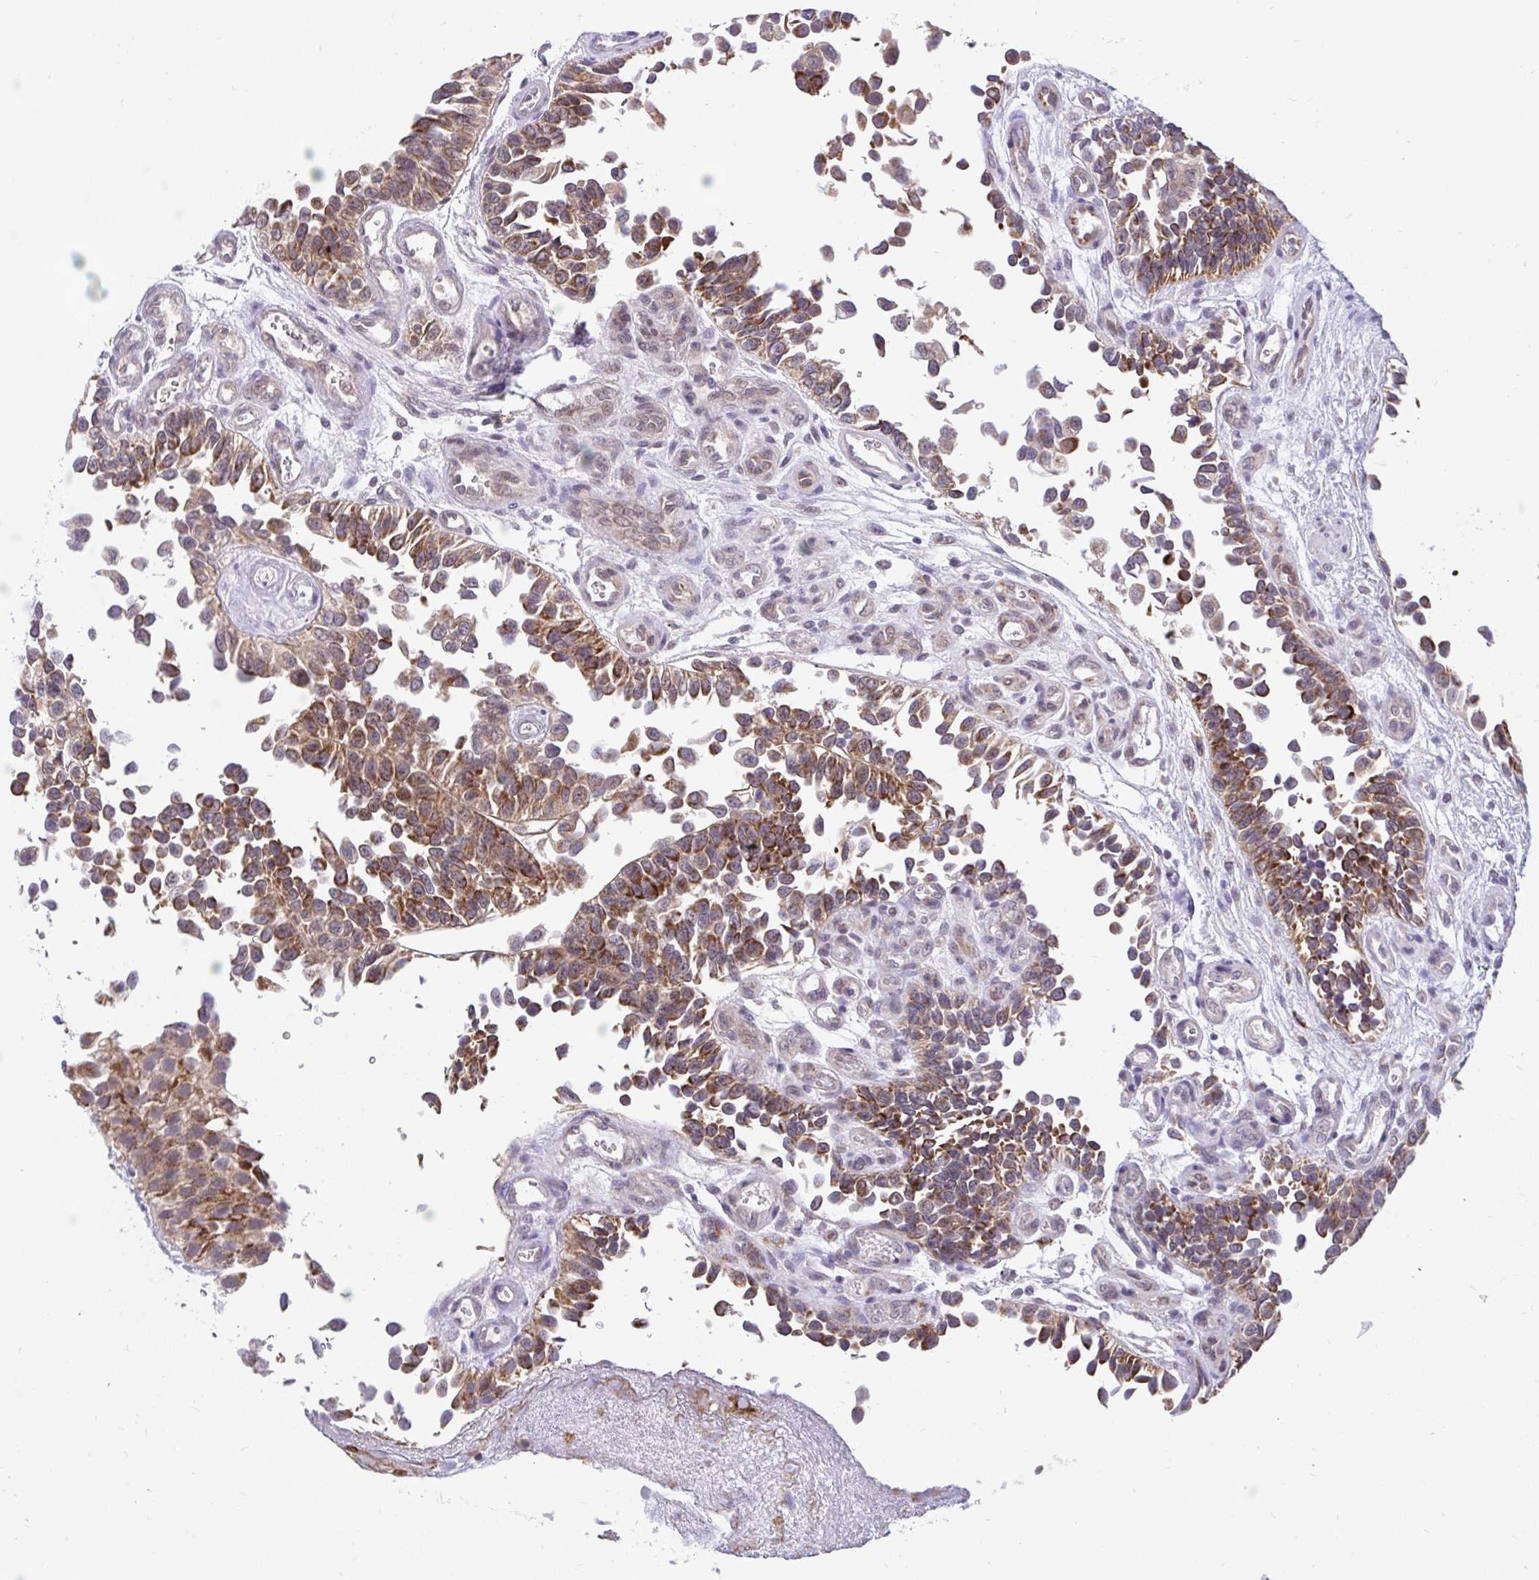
{"staining": {"intensity": "strong", "quantity": "25%-75%", "location": "cytoplasmic/membranous"}, "tissue": "urothelial cancer", "cell_type": "Tumor cells", "image_type": "cancer", "snomed": [{"axis": "morphology", "description": "Urothelial carcinoma, NOS"}, {"axis": "topography", "description": "Urinary bladder"}], "caption": "Brown immunohistochemical staining in urothelial cancer displays strong cytoplasmic/membranous staining in about 25%-75% of tumor cells. Ihc stains the protein in brown and the nuclei are stained blue.", "gene": "PYCR2", "patient": {"sex": "male", "age": 87}}